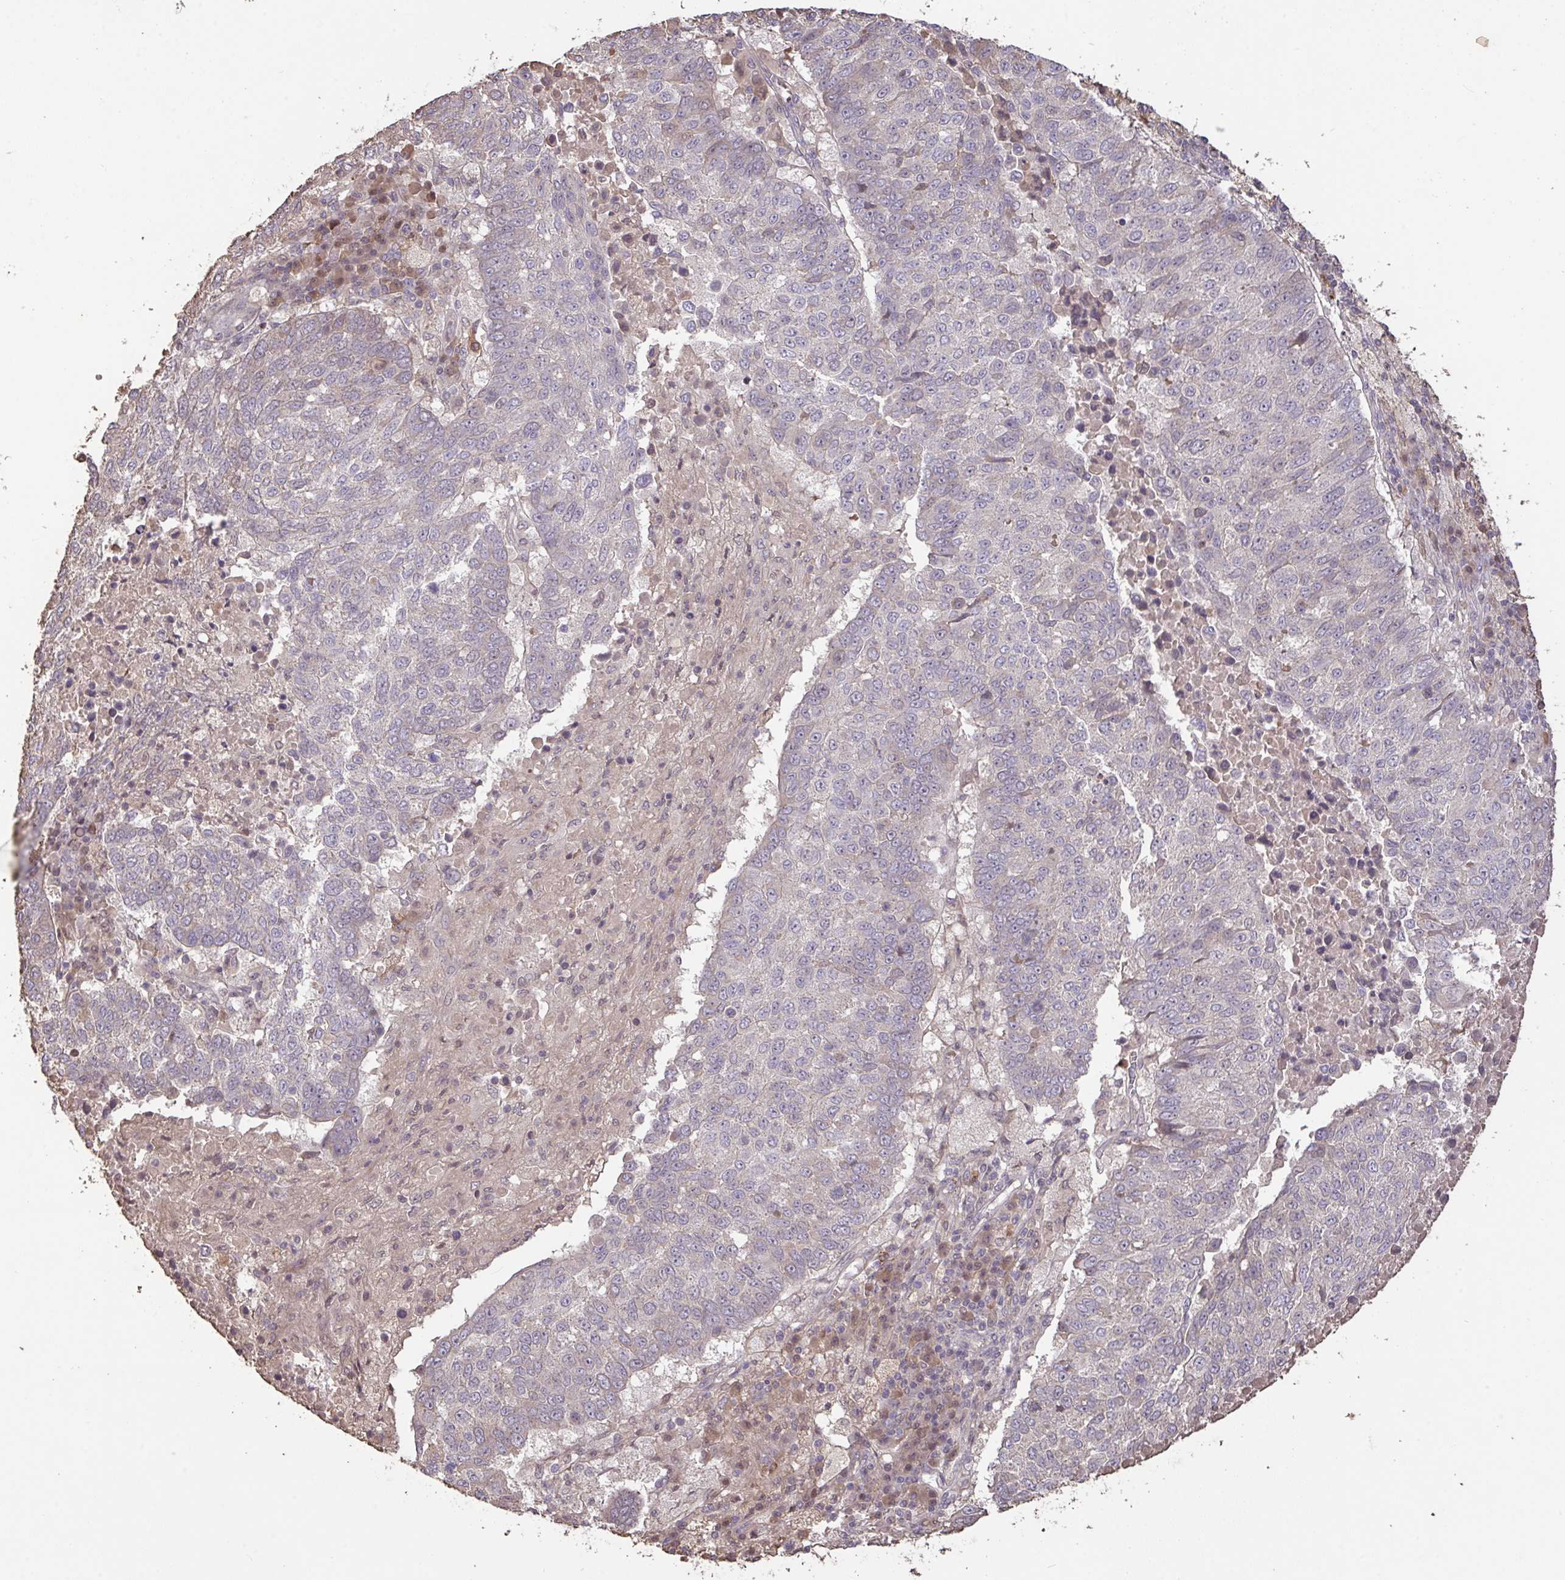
{"staining": {"intensity": "negative", "quantity": "none", "location": "none"}, "tissue": "lung cancer", "cell_type": "Tumor cells", "image_type": "cancer", "snomed": [{"axis": "morphology", "description": "Squamous cell carcinoma, NOS"}, {"axis": "topography", "description": "Lung"}], "caption": "Lung squamous cell carcinoma was stained to show a protein in brown. There is no significant staining in tumor cells. (Brightfield microscopy of DAB (3,3'-diaminobenzidine) IHC at high magnification).", "gene": "FCER1A", "patient": {"sex": "male", "age": 73}}